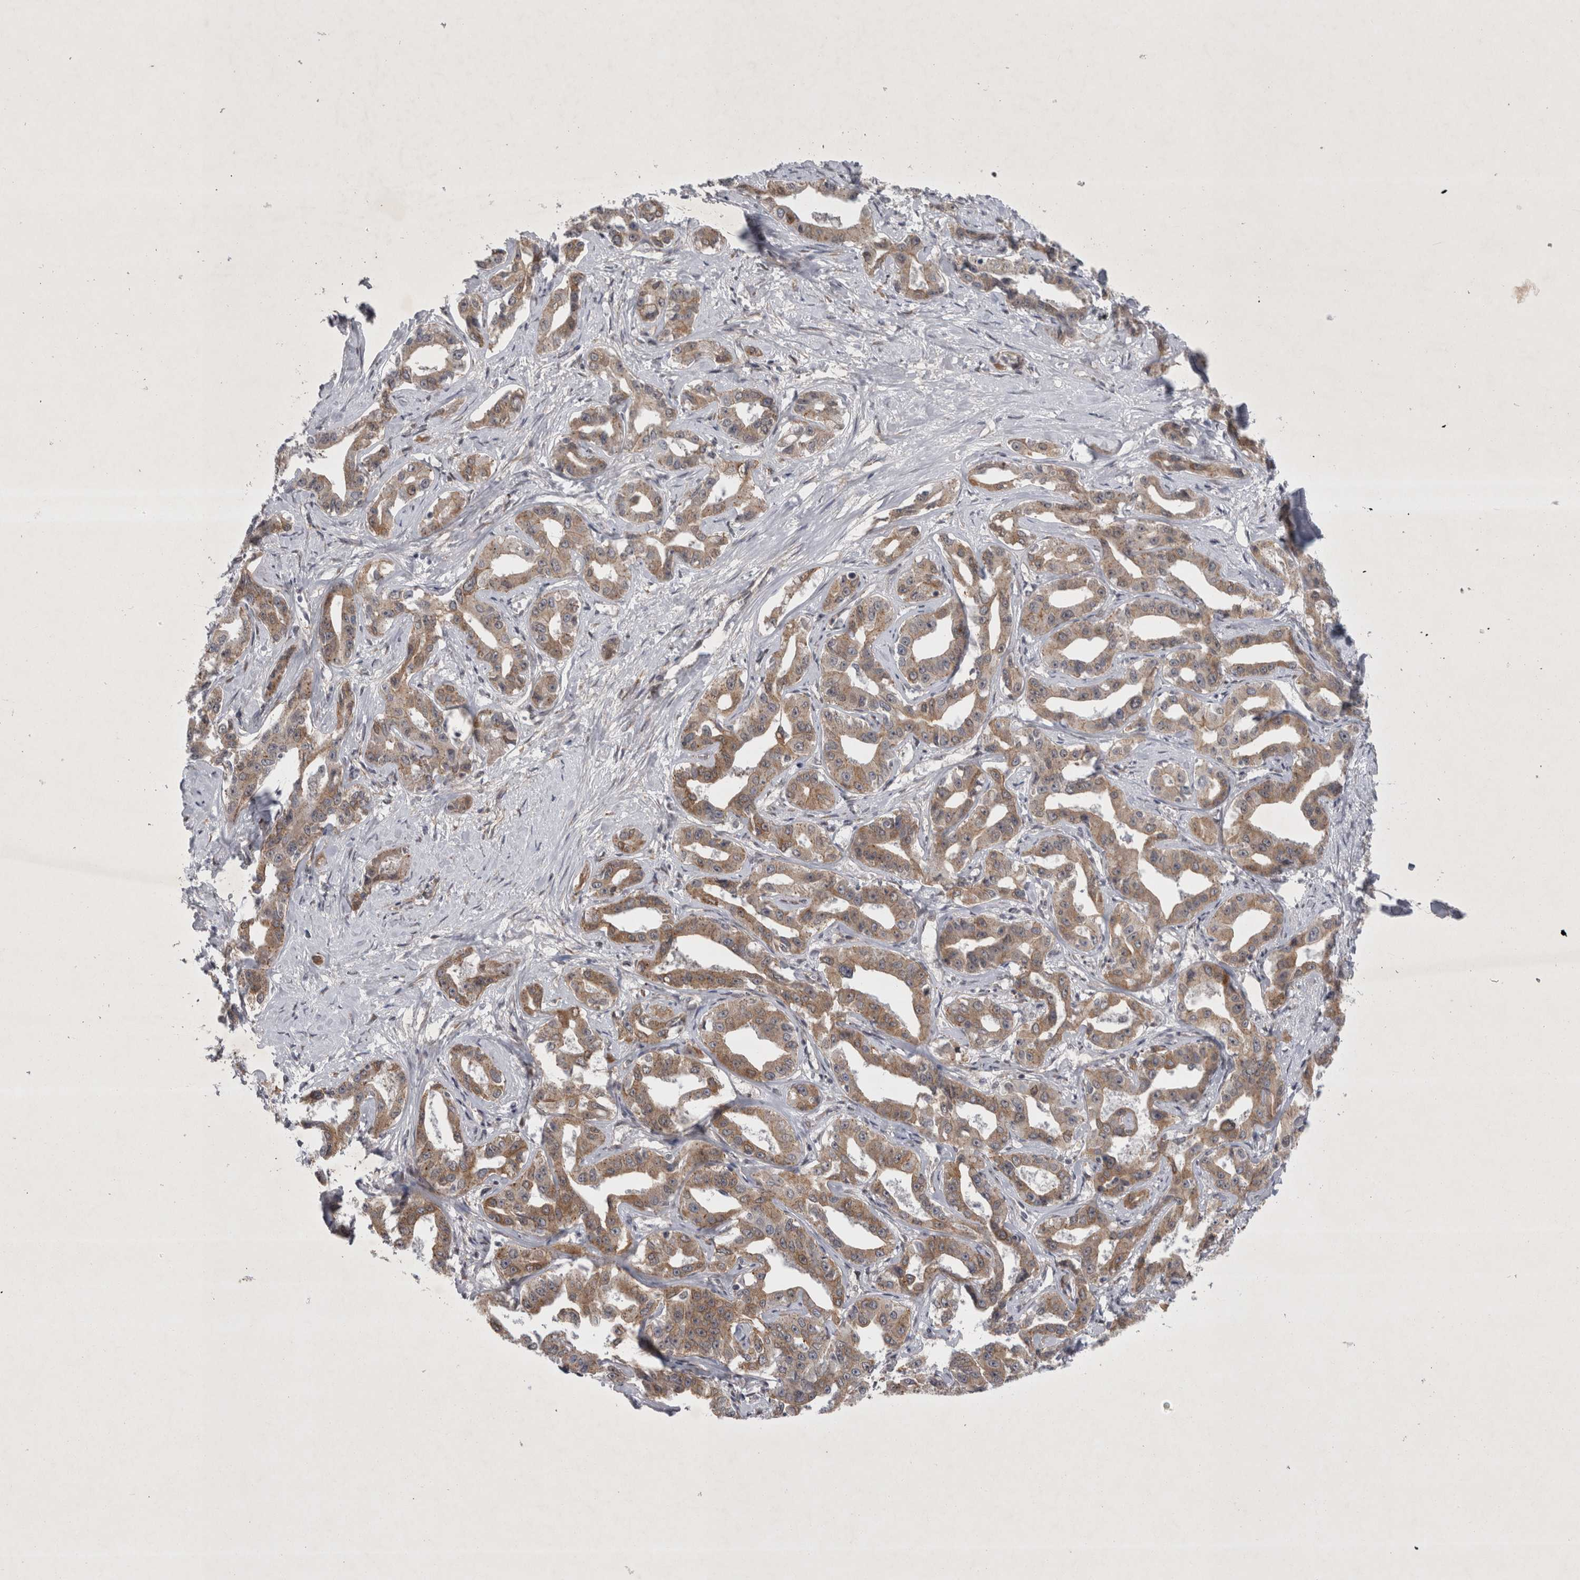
{"staining": {"intensity": "moderate", "quantity": ">75%", "location": "cytoplasmic/membranous"}, "tissue": "liver cancer", "cell_type": "Tumor cells", "image_type": "cancer", "snomed": [{"axis": "morphology", "description": "Cholangiocarcinoma"}, {"axis": "topography", "description": "Liver"}], "caption": "Tumor cells display moderate cytoplasmic/membranous expression in approximately >75% of cells in liver cancer.", "gene": "PARP11", "patient": {"sex": "male", "age": 59}}